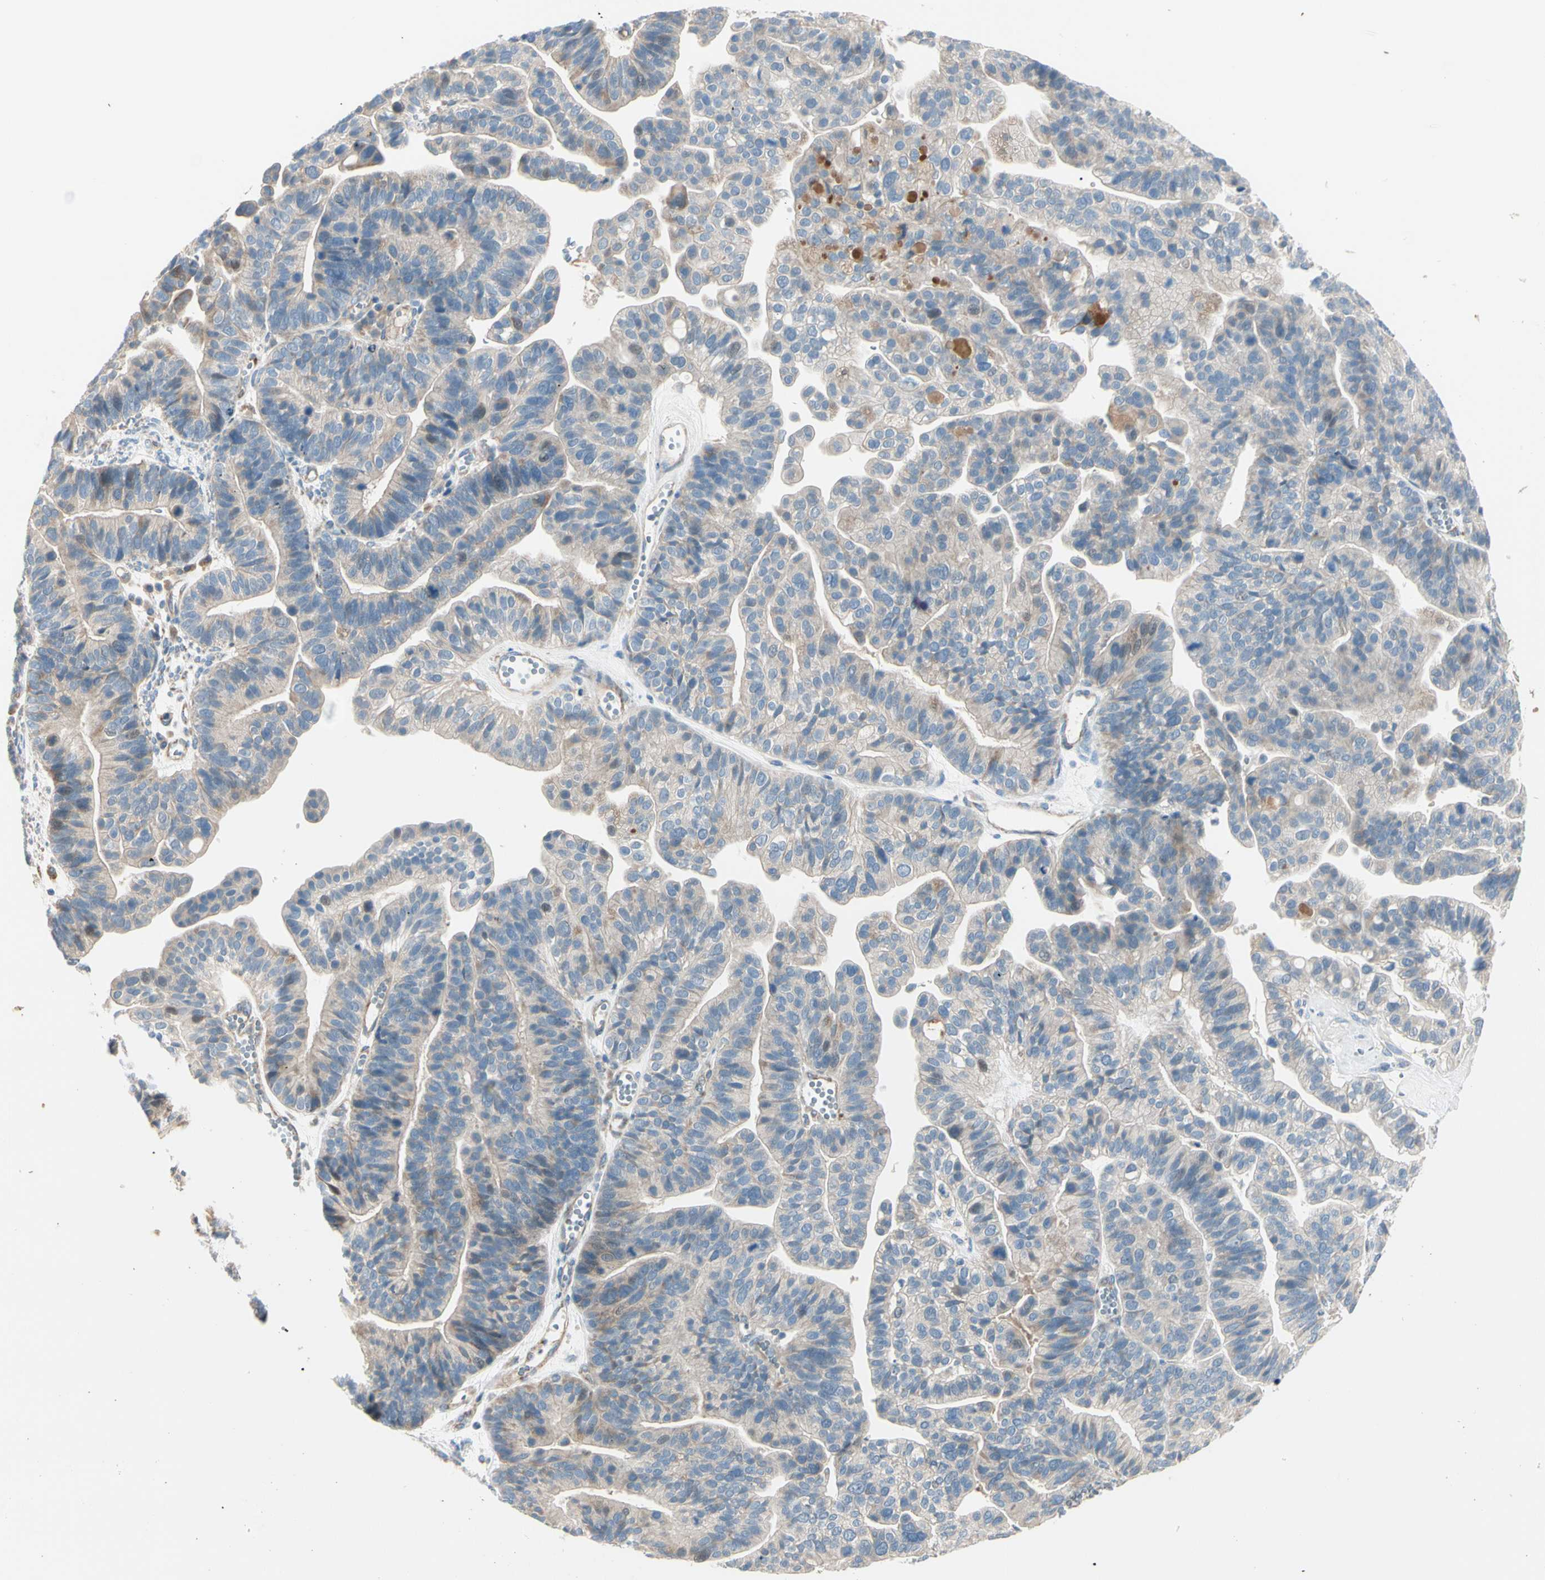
{"staining": {"intensity": "weak", "quantity": ">75%", "location": "cytoplasmic/membranous"}, "tissue": "ovarian cancer", "cell_type": "Tumor cells", "image_type": "cancer", "snomed": [{"axis": "morphology", "description": "Cystadenocarcinoma, serous, NOS"}, {"axis": "topography", "description": "Ovary"}], "caption": "The photomicrograph reveals staining of ovarian cancer, revealing weak cytoplasmic/membranous protein staining (brown color) within tumor cells.", "gene": "EPHA3", "patient": {"sex": "female", "age": 56}}